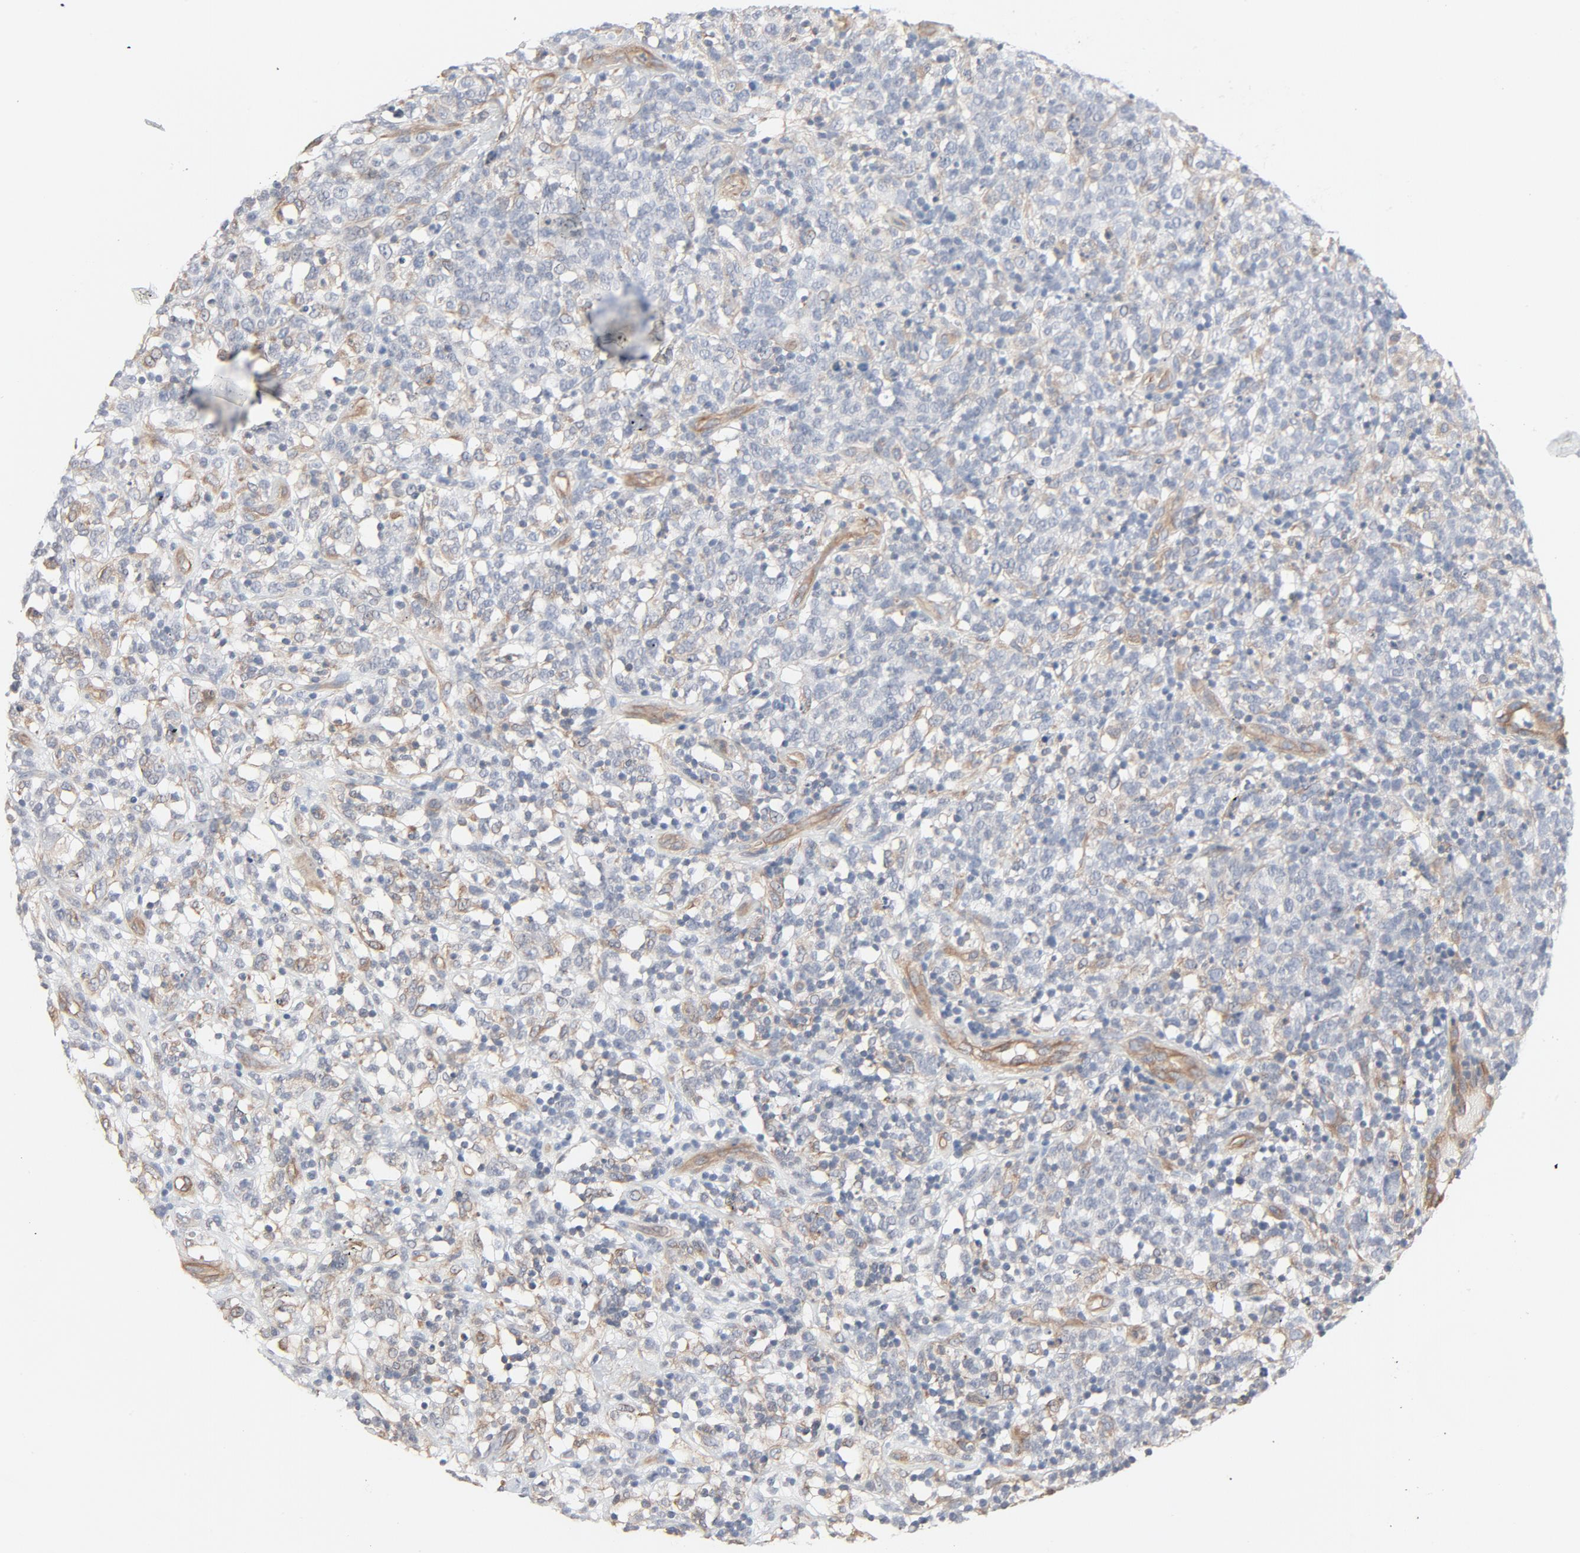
{"staining": {"intensity": "weak", "quantity": "<25%", "location": "cytoplasmic/membranous"}, "tissue": "lymphoma", "cell_type": "Tumor cells", "image_type": "cancer", "snomed": [{"axis": "morphology", "description": "Malignant lymphoma, non-Hodgkin's type, High grade"}, {"axis": "topography", "description": "Lymph node"}], "caption": "Tumor cells are negative for protein expression in human high-grade malignant lymphoma, non-Hodgkin's type.", "gene": "TRIOBP", "patient": {"sex": "female", "age": 73}}